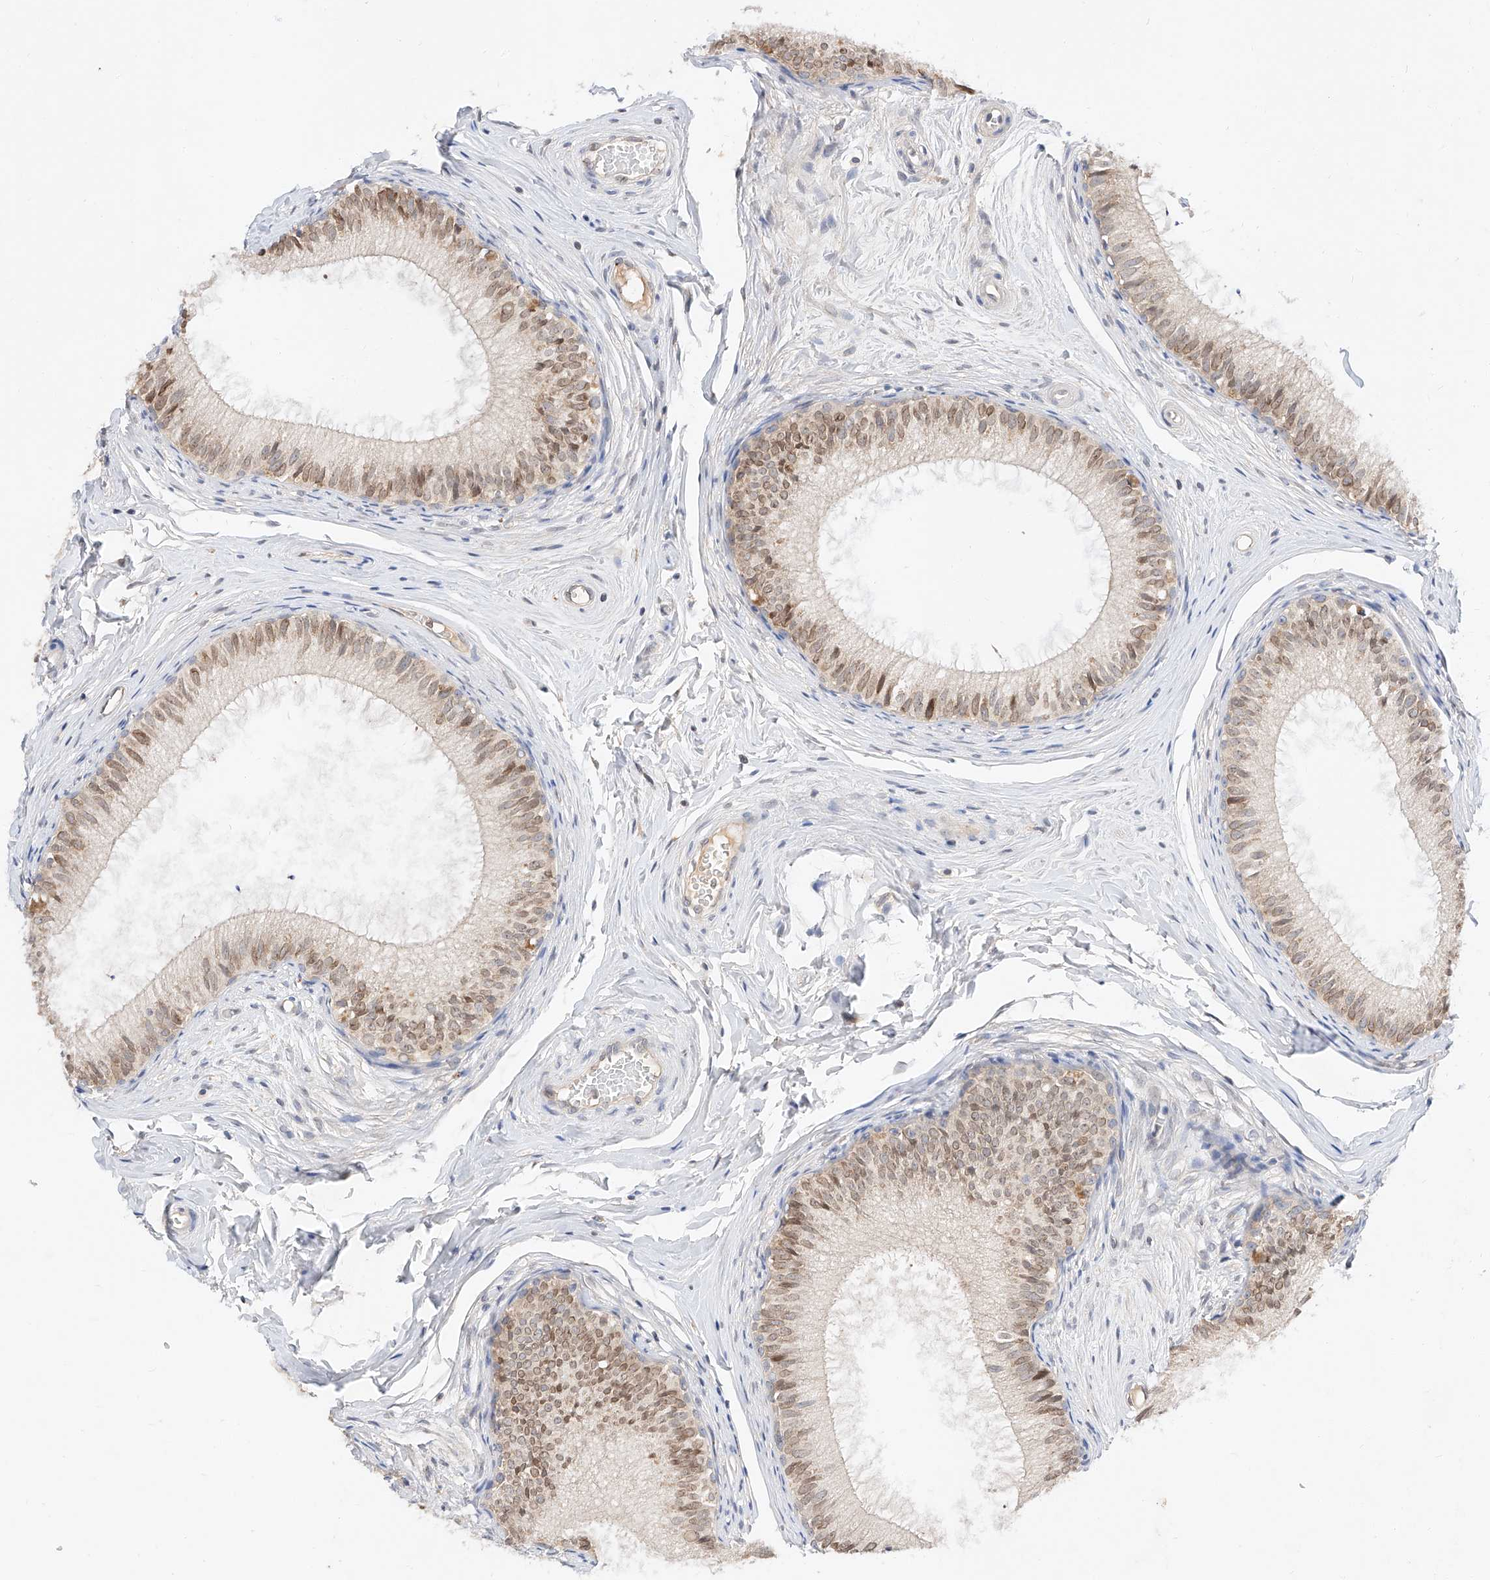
{"staining": {"intensity": "moderate", "quantity": ">75%", "location": "cytoplasmic/membranous,nuclear"}, "tissue": "epididymis", "cell_type": "Glandular cells", "image_type": "normal", "snomed": [{"axis": "morphology", "description": "Normal tissue, NOS"}, {"axis": "topography", "description": "Epididymis"}], "caption": "Glandular cells reveal medium levels of moderate cytoplasmic/membranous,nuclear staining in approximately >75% of cells in benign human epididymis.", "gene": "DIRAS3", "patient": {"sex": "male", "age": 34}}